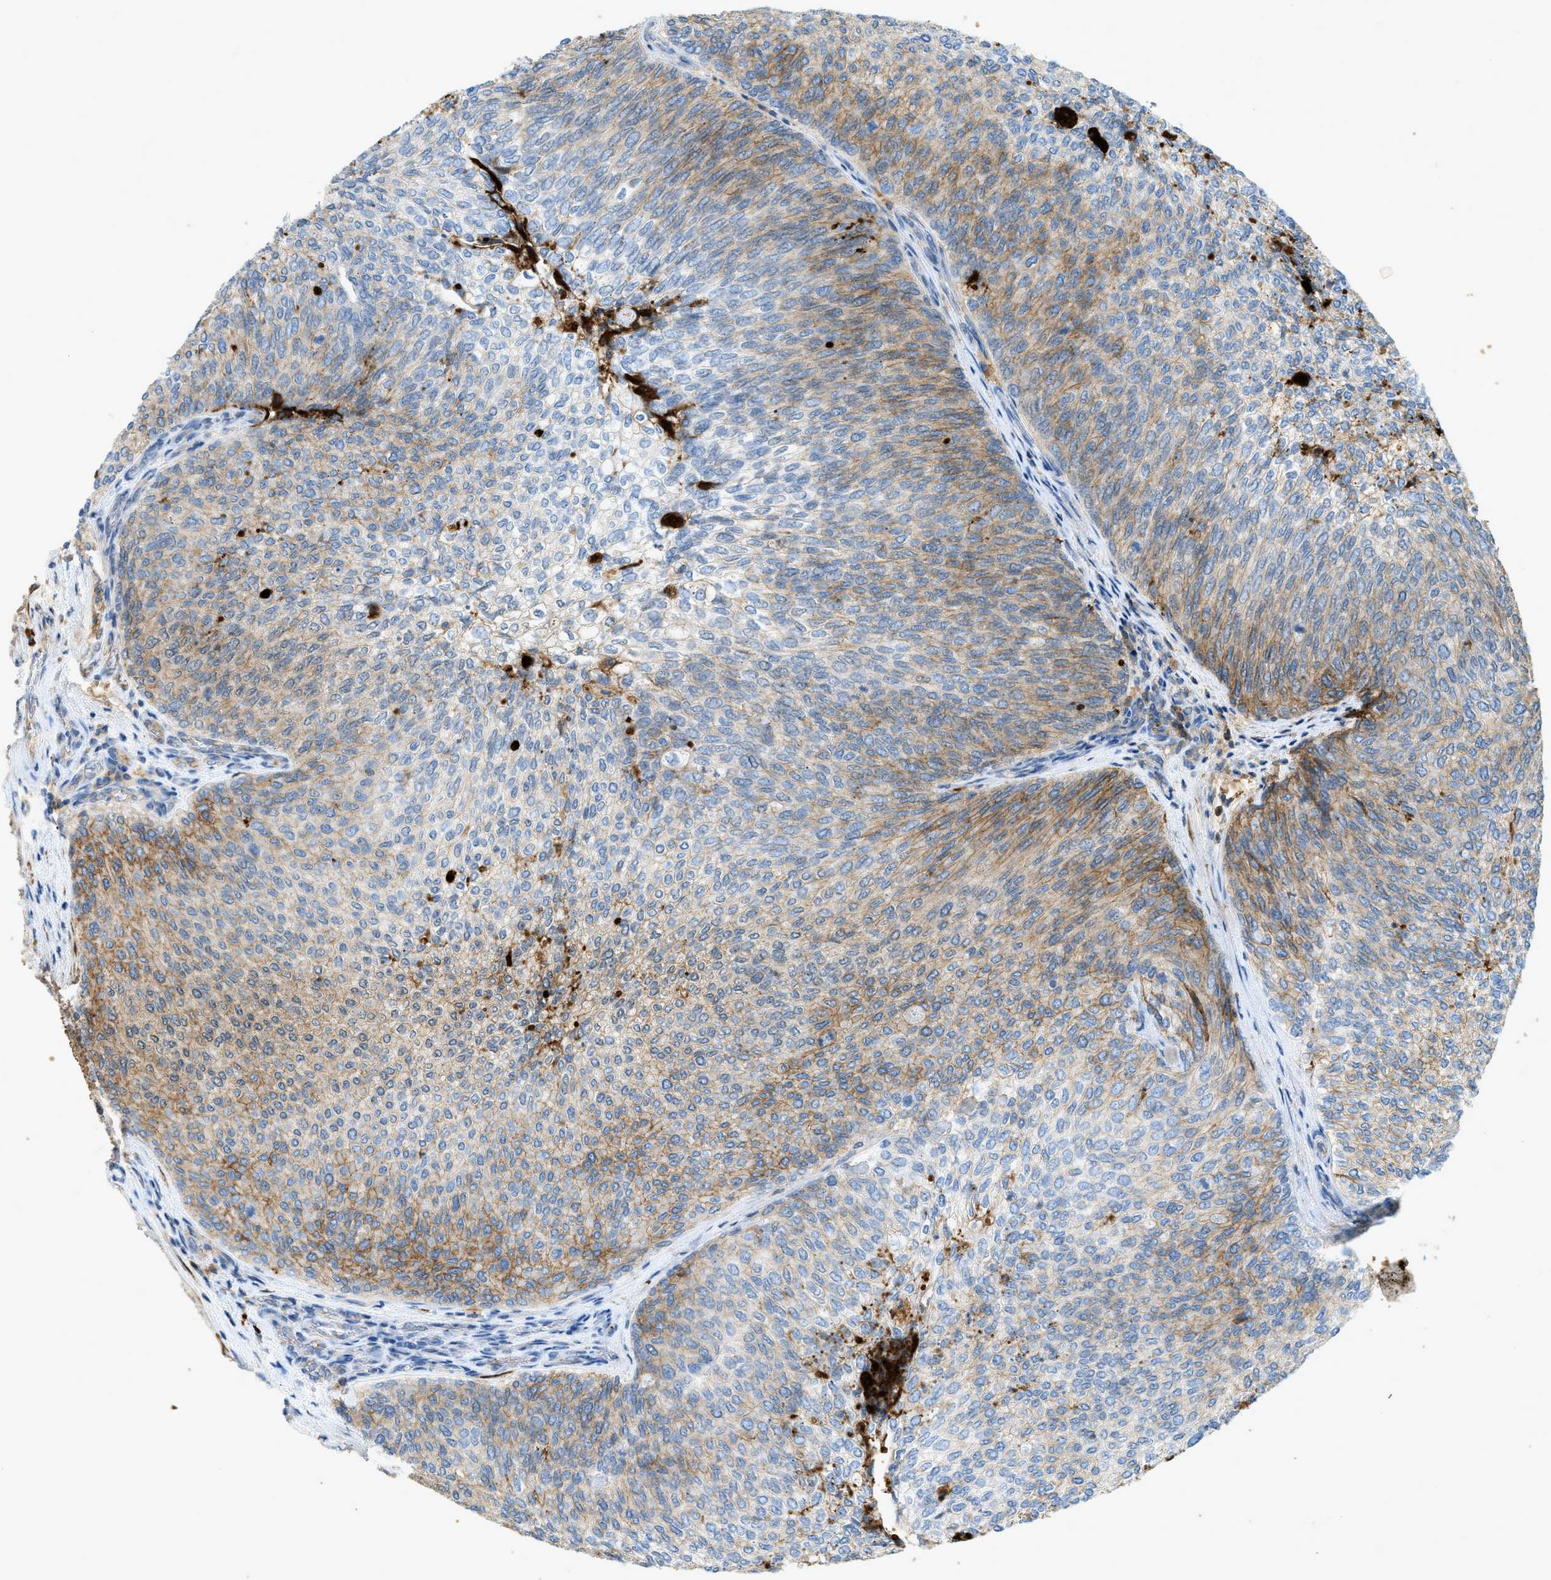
{"staining": {"intensity": "moderate", "quantity": "25%-75%", "location": "cytoplasmic/membranous"}, "tissue": "urothelial cancer", "cell_type": "Tumor cells", "image_type": "cancer", "snomed": [{"axis": "morphology", "description": "Urothelial carcinoma, Low grade"}, {"axis": "topography", "description": "Urinary bladder"}], "caption": "The immunohistochemical stain shows moderate cytoplasmic/membranous staining in tumor cells of low-grade urothelial carcinoma tissue.", "gene": "F2", "patient": {"sex": "female", "age": 79}}